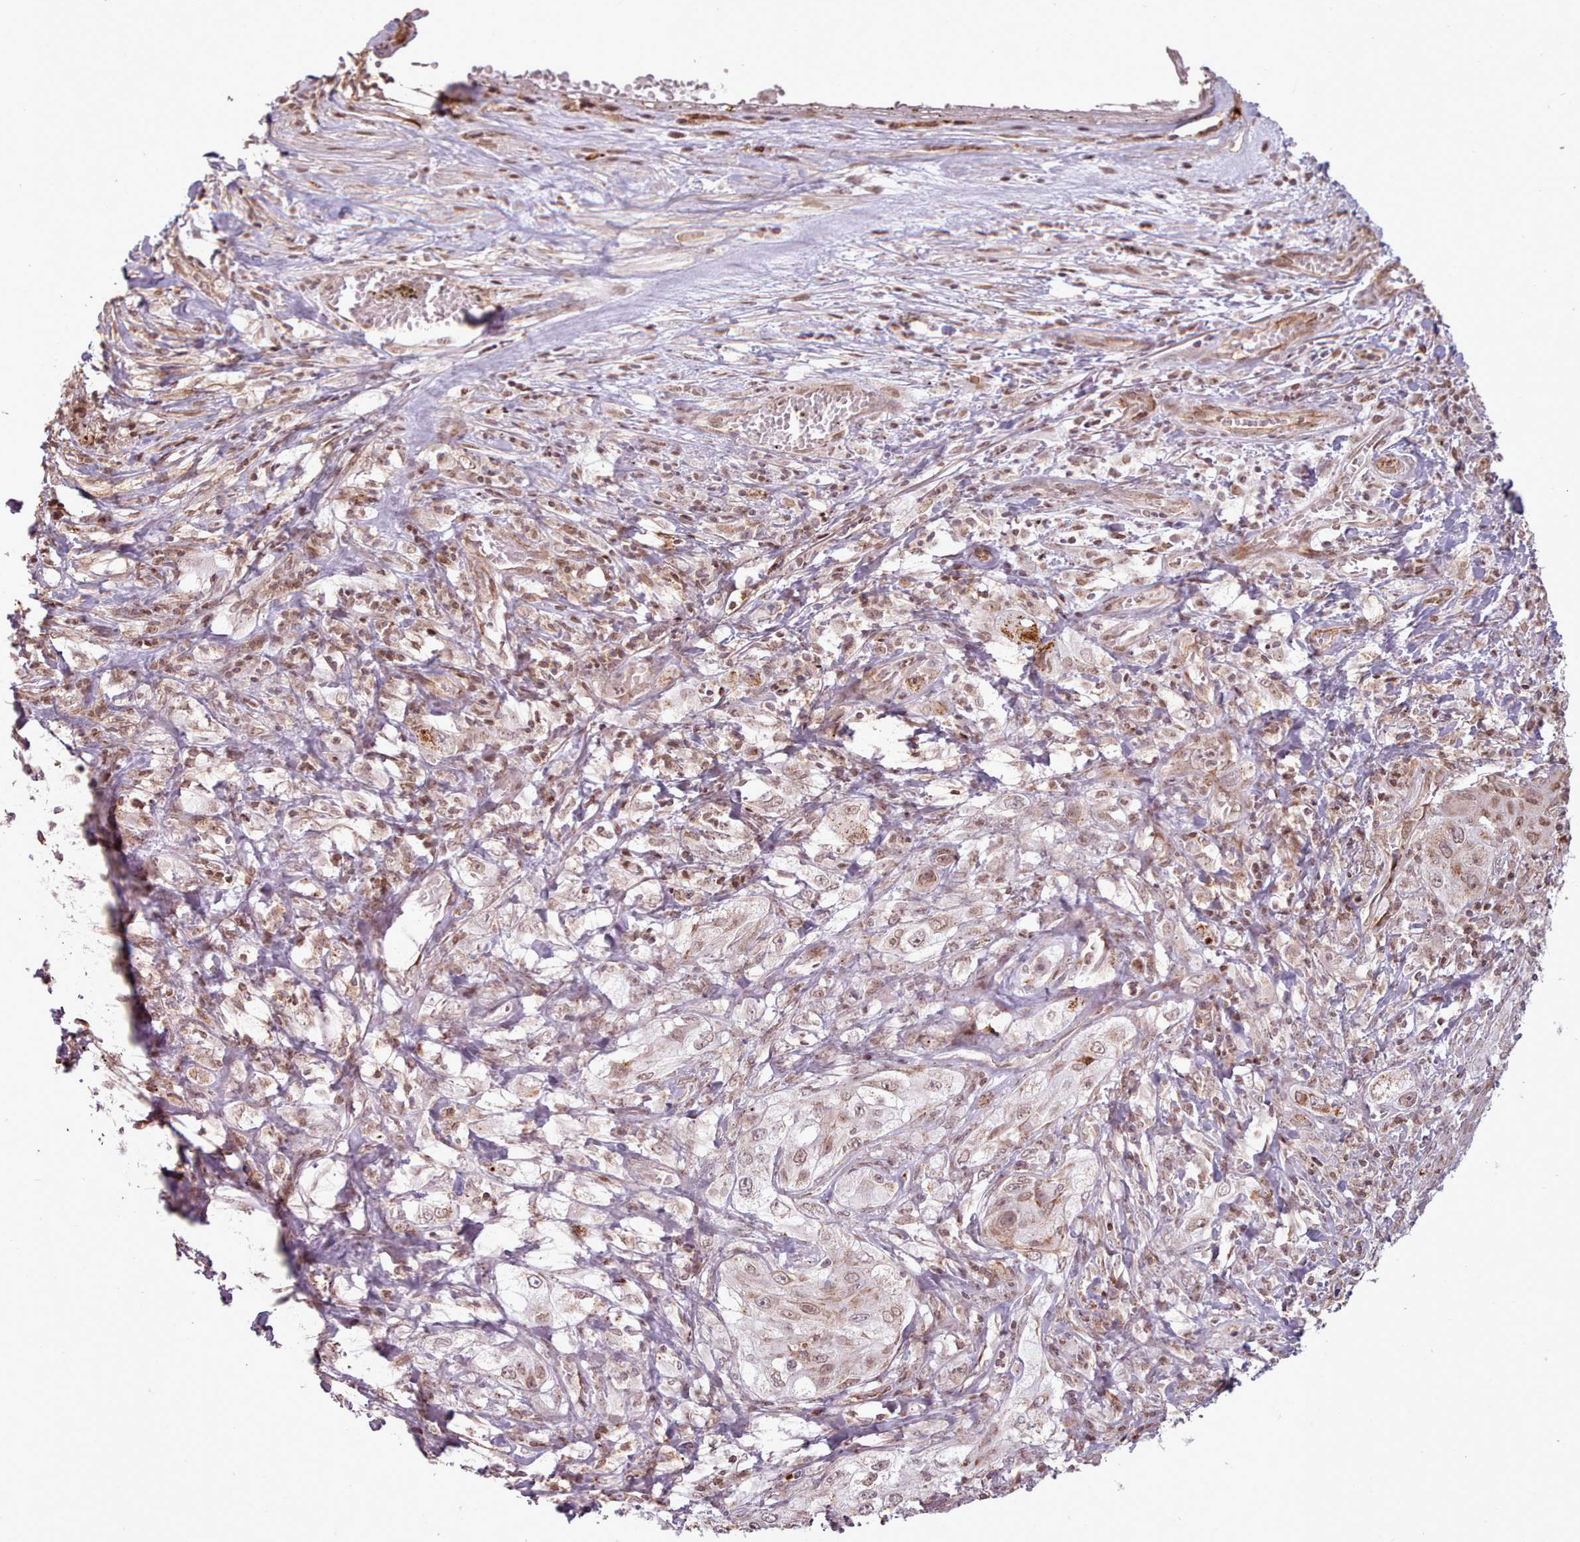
{"staining": {"intensity": "moderate", "quantity": "25%-75%", "location": "cytoplasmic/membranous,nuclear"}, "tissue": "lung cancer", "cell_type": "Tumor cells", "image_type": "cancer", "snomed": [{"axis": "morphology", "description": "Squamous cell carcinoma, NOS"}, {"axis": "topography", "description": "Lung"}], "caption": "Brown immunohistochemical staining in human lung cancer exhibits moderate cytoplasmic/membranous and nuclear staining in approximately 25%-75% of tumor cells.", "gene": "ZMYM4", "patient": {"sex": "female", "age": 69}}